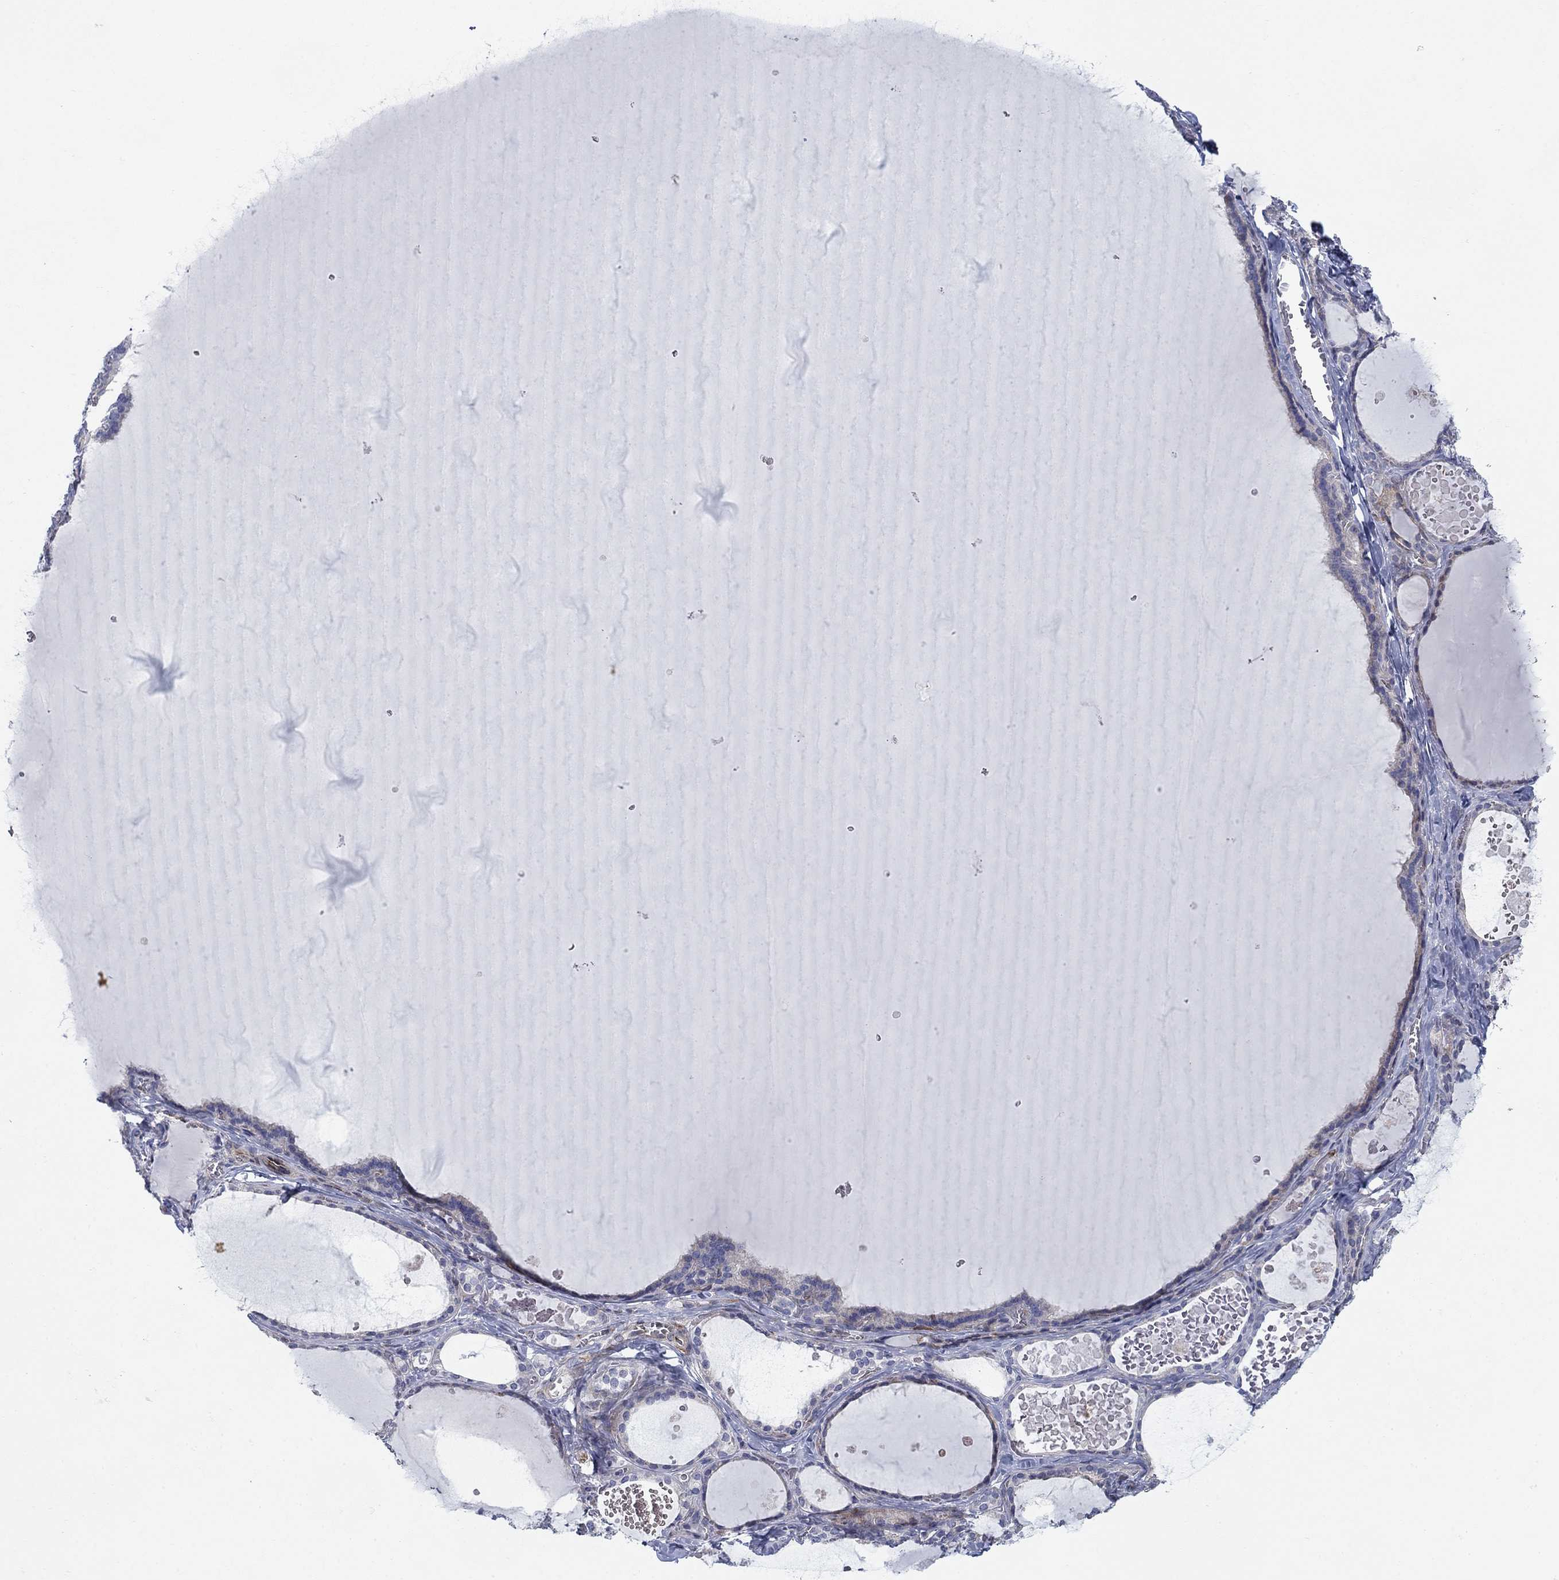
{"staining": {"intensity": "weak", "quantity": "25%-75%", "location": "cytoplasmic/membranous"}, "tissue": "thyroid gland", "cell_type": "Glandular cells", "image_type": "normal", "snomed": [{"axis": "morphology", "description": "Normal tissue, NOS"}, {"axis": "topography", "description": "Thyroid gland"}], "caption": "Immunohistochemical staining of normal human thyroid gland reveals 25%-75% levels of weak cytoplasmic/membranous protein positivity in about 25%-75% of glandular cells.", "gene": "FXR1", "patient": {"sex": "female", "age": 56}}